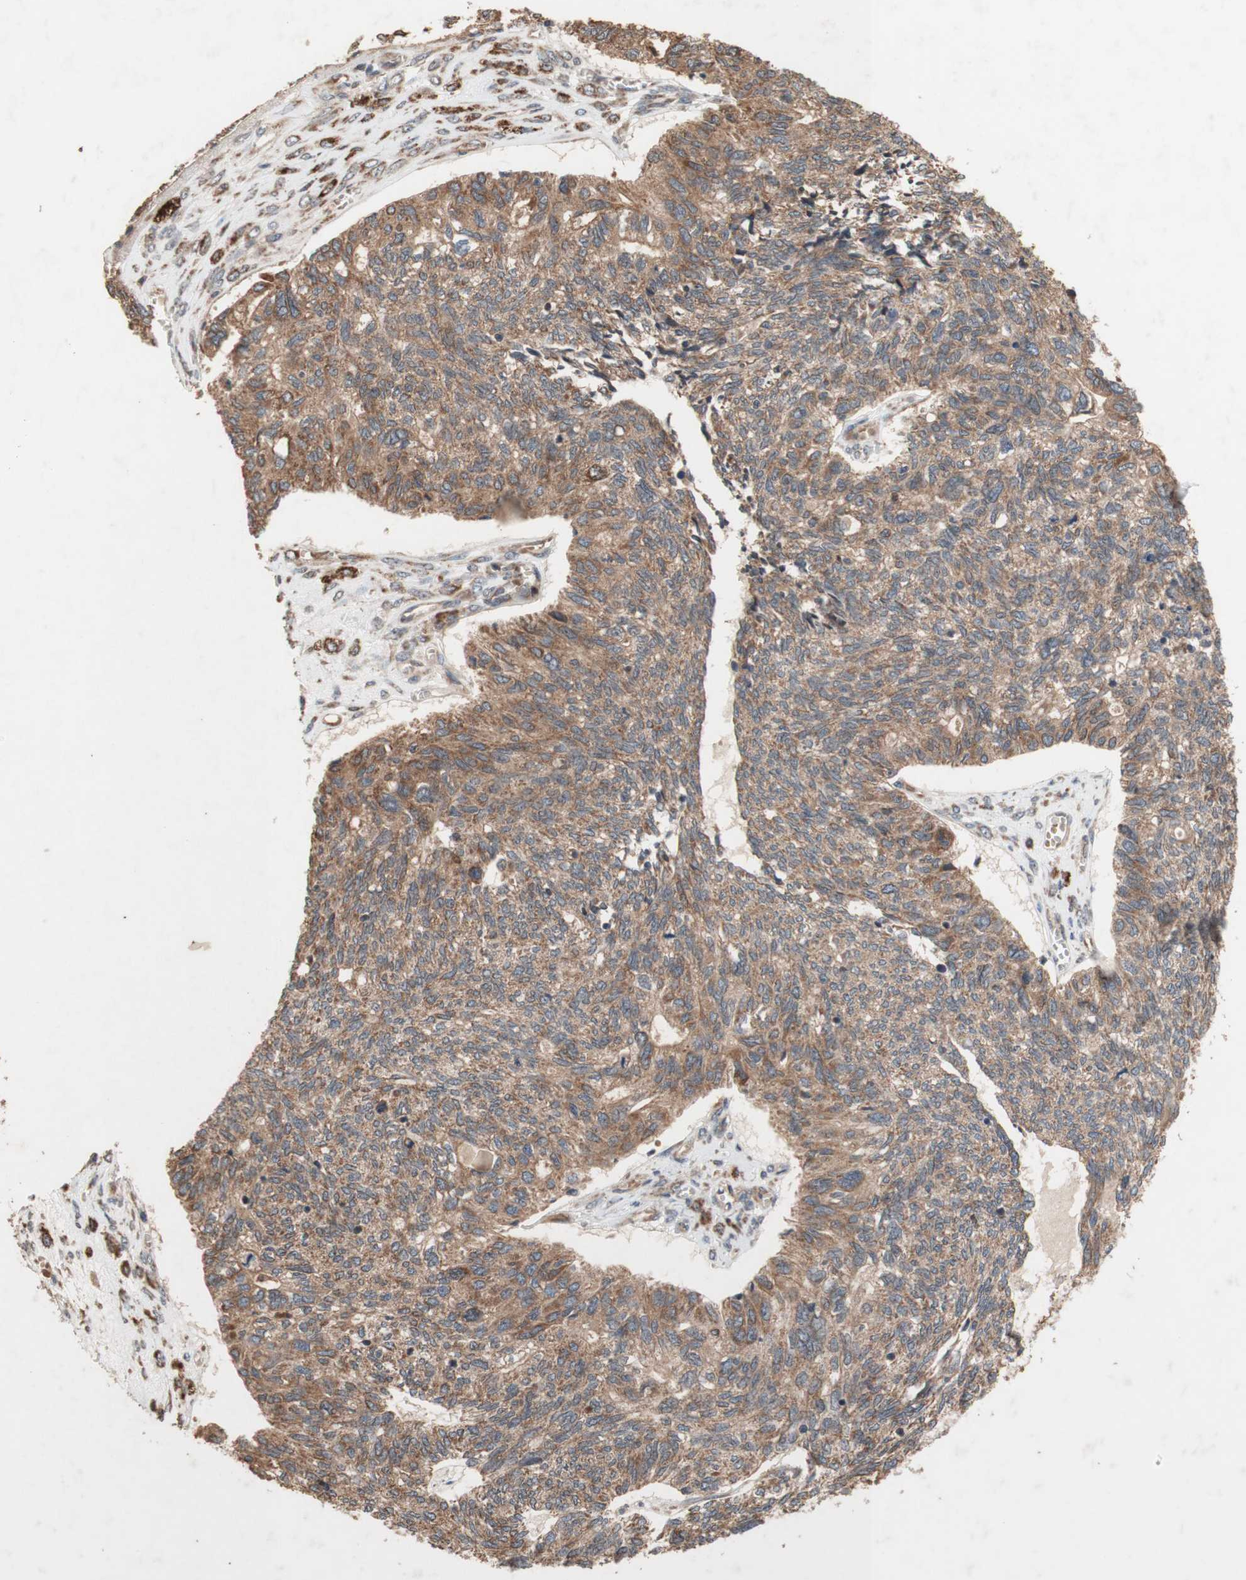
{"staining": {"intensity": "moderate", "quantity": ">75%", "location": "cytoplasmic/membranous"}, "tissue": "ovarian cancer", "cell_type": "Tumor cells", "image_type": "cancer", "snomed": [{"axis": "morphology", "description": "Cystadenocarcinoma, serous, NOS"}, {"axis": "topography", "description": "Ovary"}], "caption": "Moderate cytoplasmic/membranous expression for a protein is seen in about >75% of tumor cells of ovarian cancer (serous cystadenocarcinoma) using IHC.", "gene": "DDOST", "patient": {"sex": "female", "age": 79}}